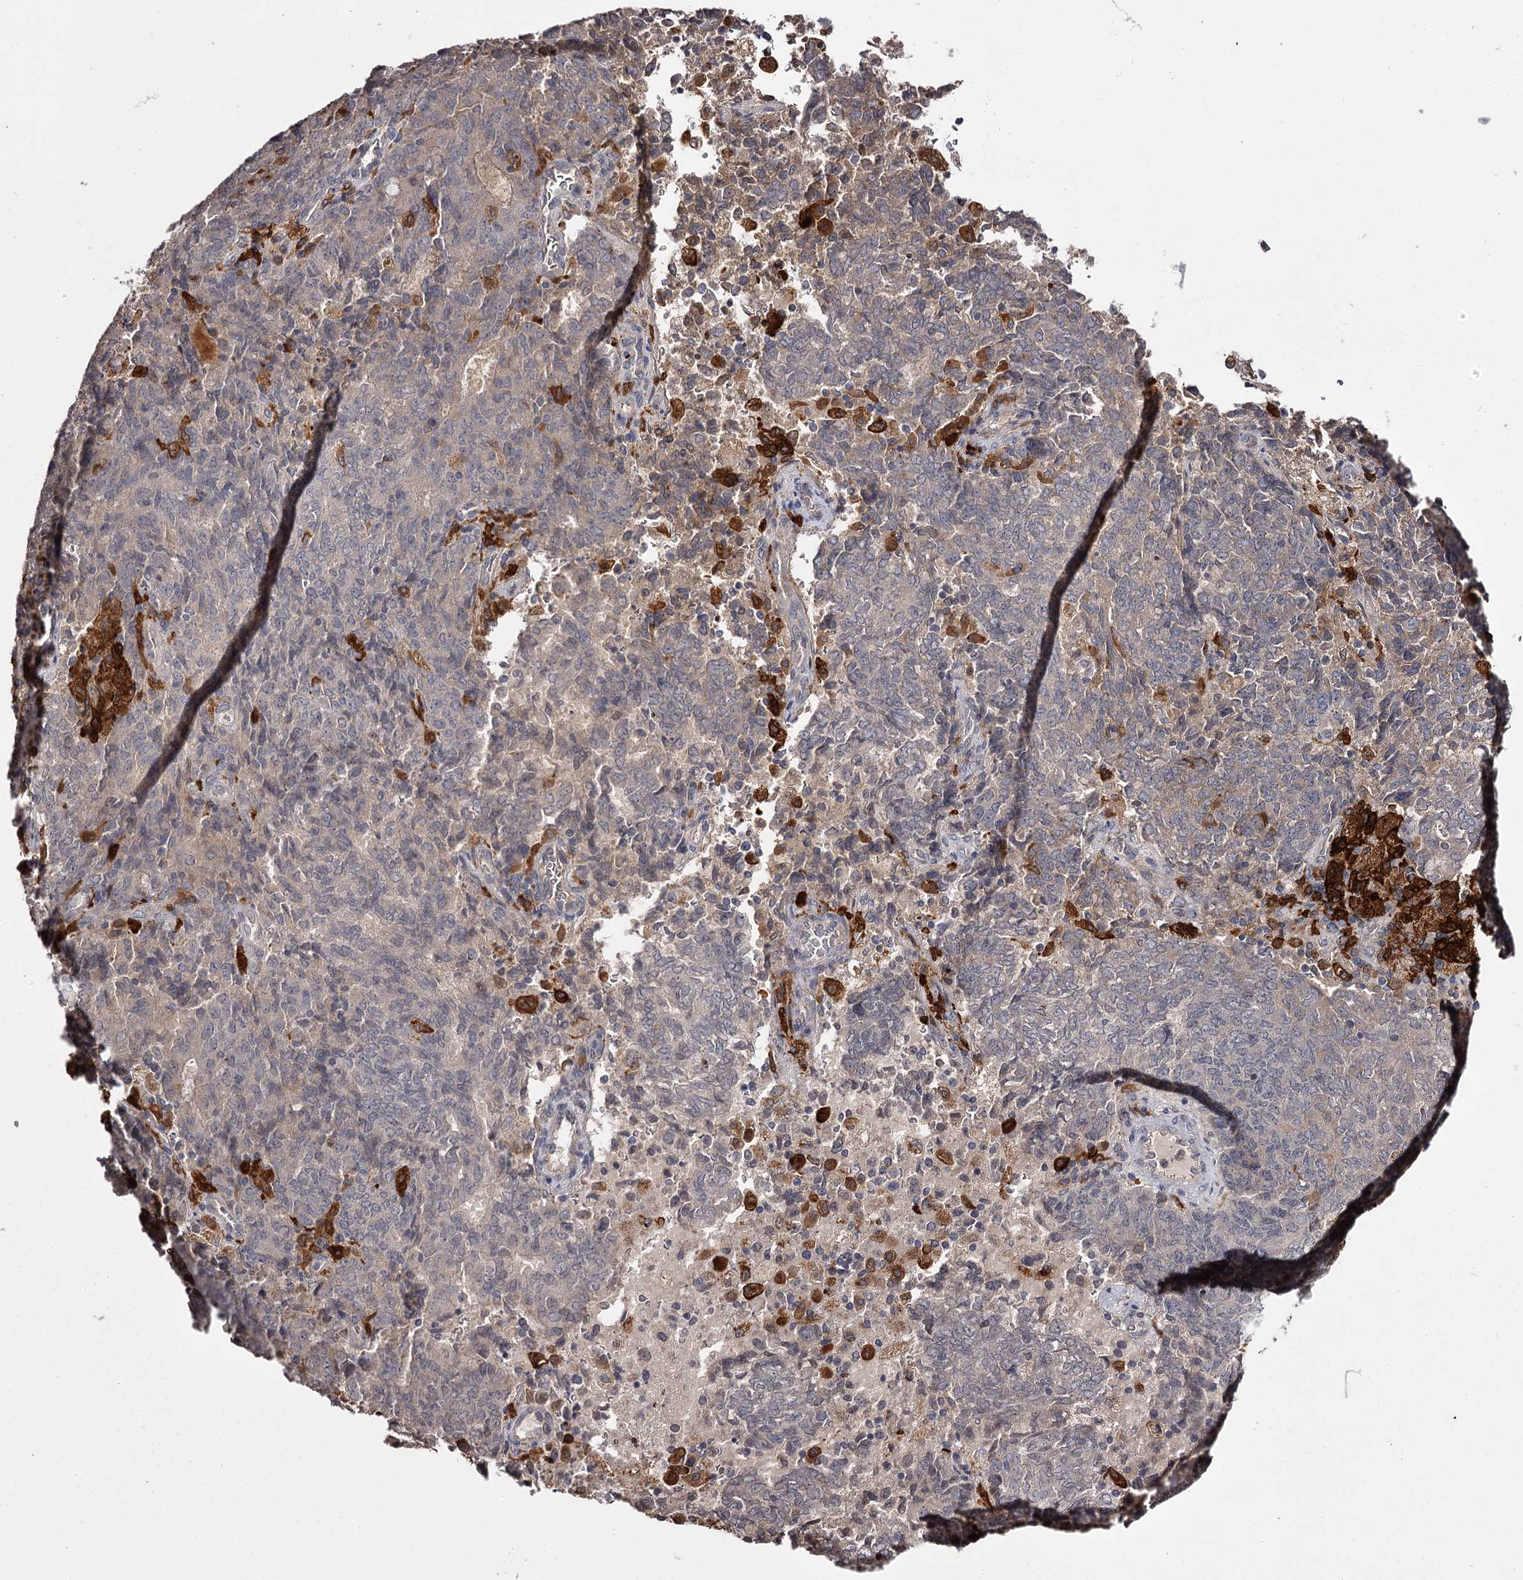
{"staining": {"intensity": "negative", "quantity": "none", "location": "none"}, "tissue": "endometrial cancer", "cell_type": "Tumor cells", "image_type": "cancer", "snomed": [{"axis": "morphology", "description": "Adenocarcinoma, NOS"}, {"axis": "topography", "description": "Endometrium"}], "caption": "The histopathology image displays no significant staining in tumor cells of endometrial adenocarcinoma.", "gene": "SLC32A1", "patient": {"sex": "female", "age": 80}}